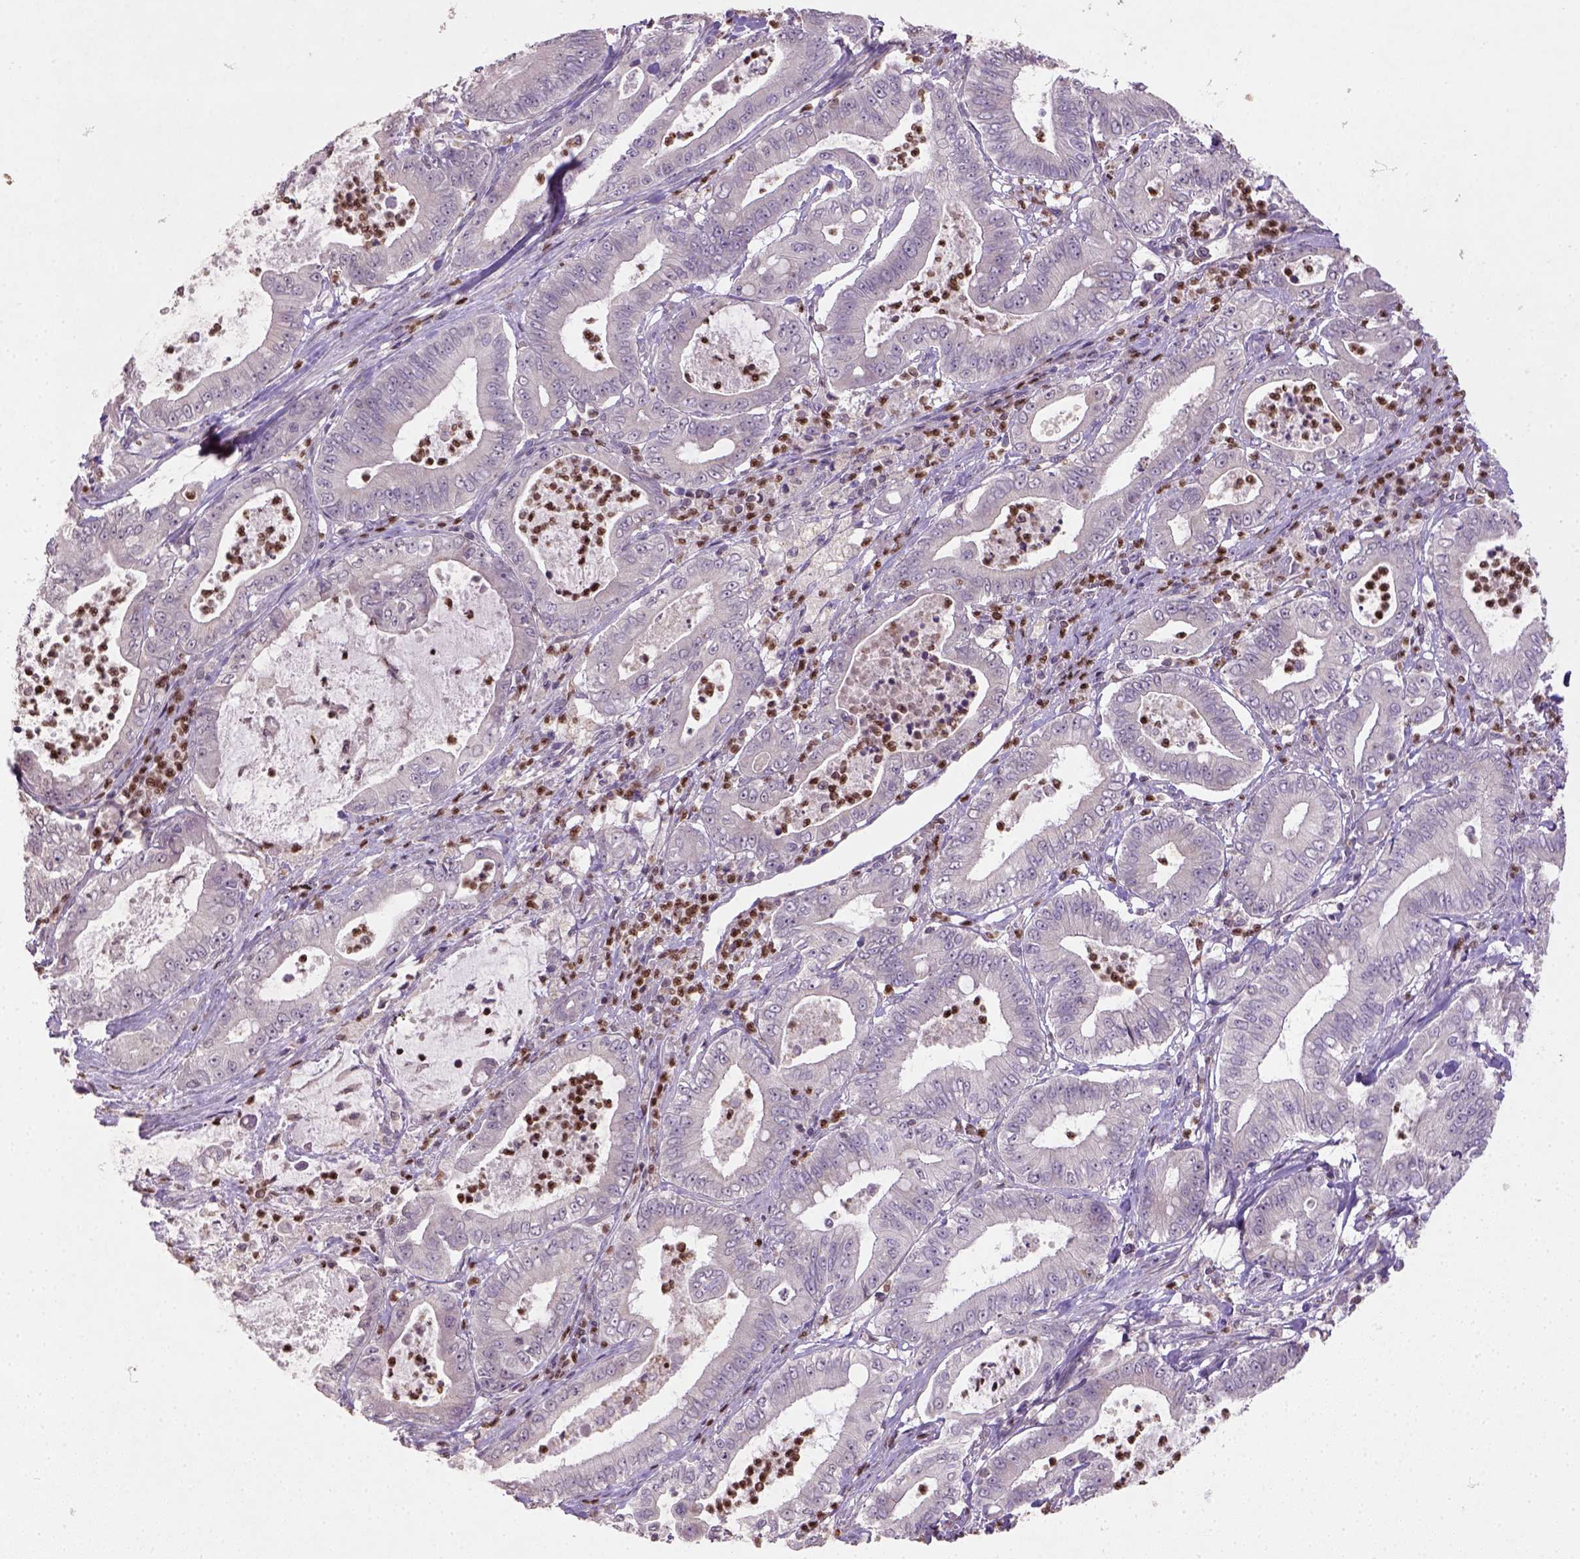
{"staining": {"intensity": "negative", "quantity": "none", "location": "none"}, "tissue": "pancreatic cancer", "cell_type": "Tumor cells", "image_type": "cancer", "snomed": [{"axis": "morphology", "description": "Adenocarcinoma, NOS"}, {"axis": "topography", "description": "Pancreas"}], "caption": "DAB immunohistochemical staining of pancreatic cancer (adenocarcinoma) demonstrates no significant staining in tumor cells.", "gene": "NUDT3", "patient": {"sex": "male", "age": 71}}